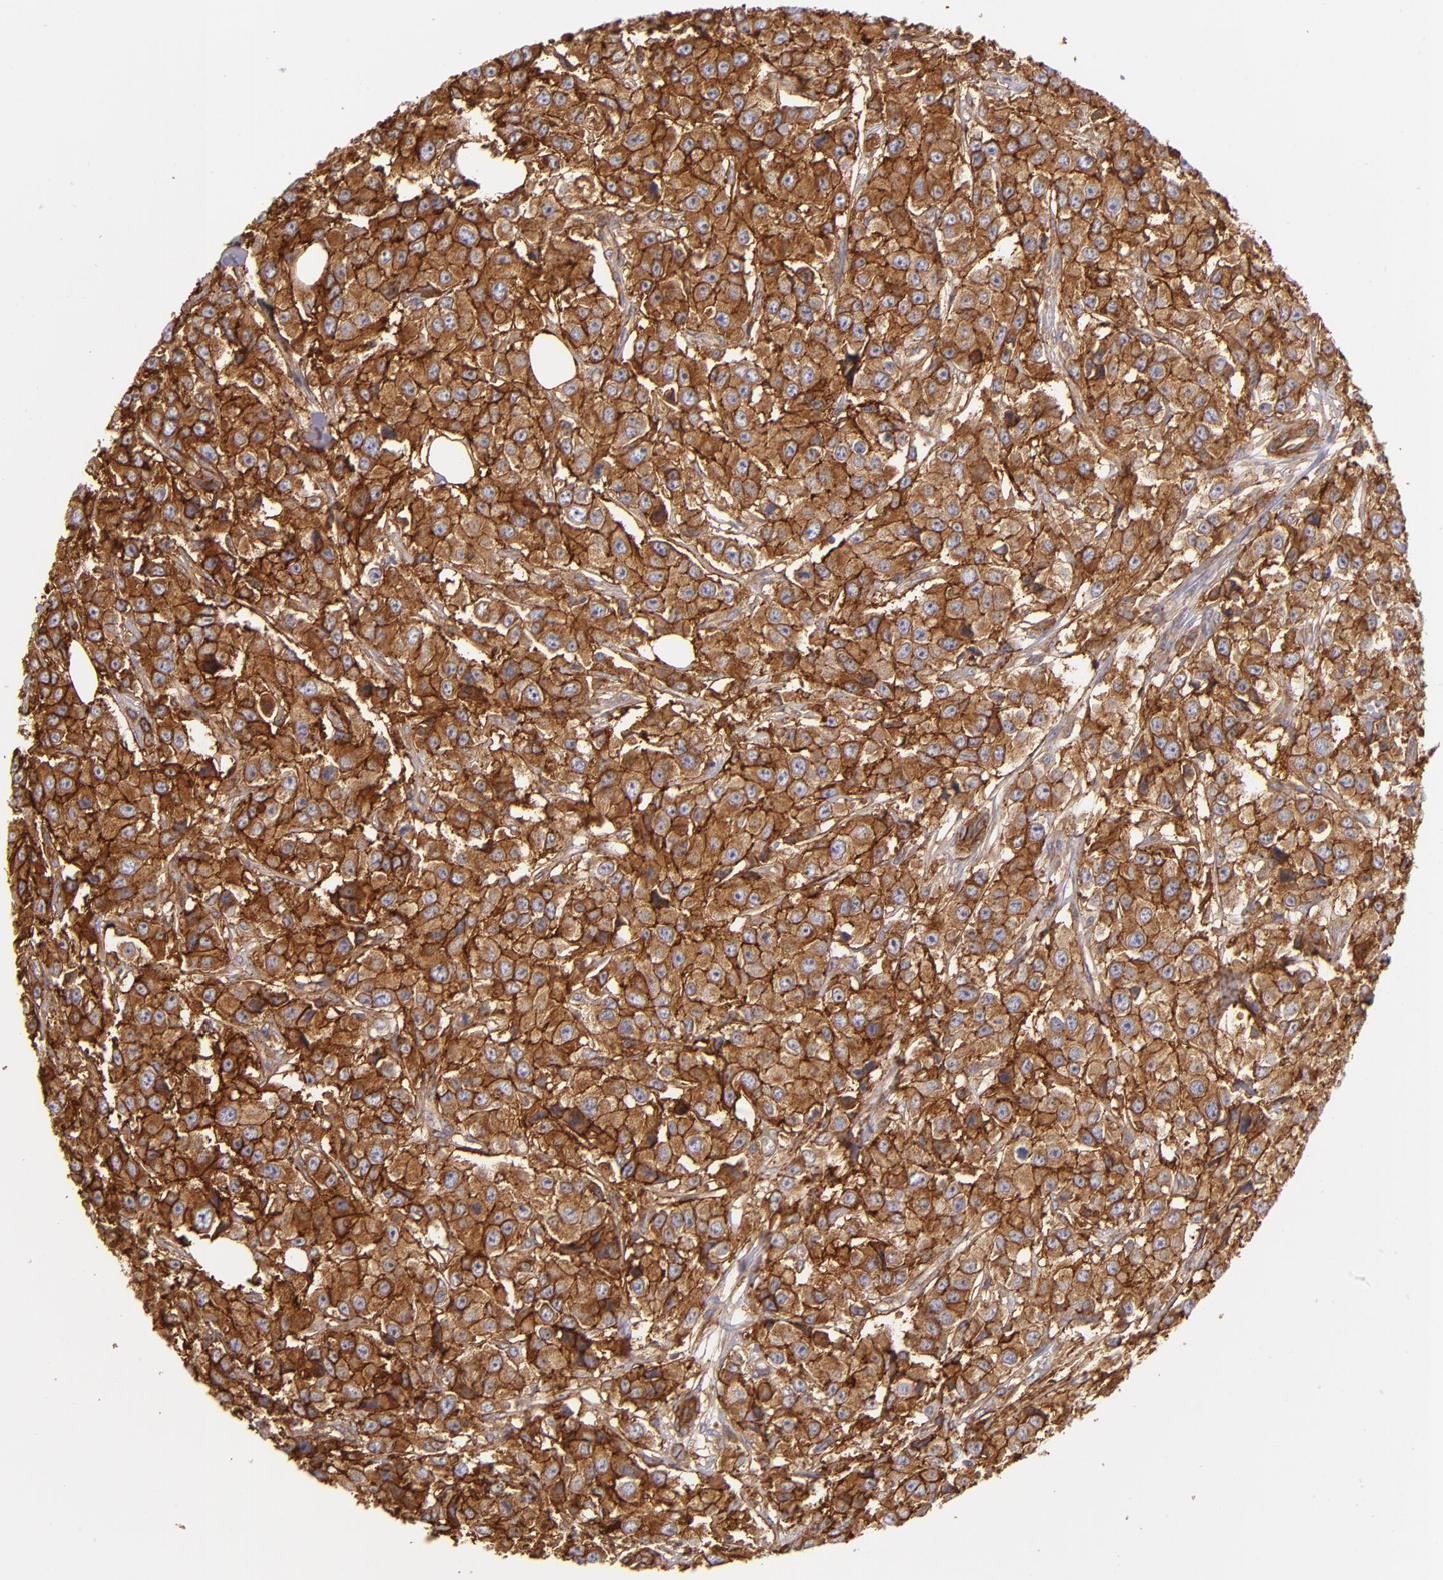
{"staining": {"intensity": "strong", "quantity": ">75%", "location": "cytoplasmic/membranous"}, "tissue": "breast cancer", "cell_type": "Tumor cells", "image_type": "cancer", "snomed": [{"axis": "morphology", "description": "Duct carcinoma"}, {"axis": "topography", "description": "Breast"}], "caption": "This is an image of IHC staining of breast cancer, which shows strong staining in the cytoplasmic/membranous of tumor cells.", "gene": "CD151", "patient": {"sex": "female", "age": 58}}